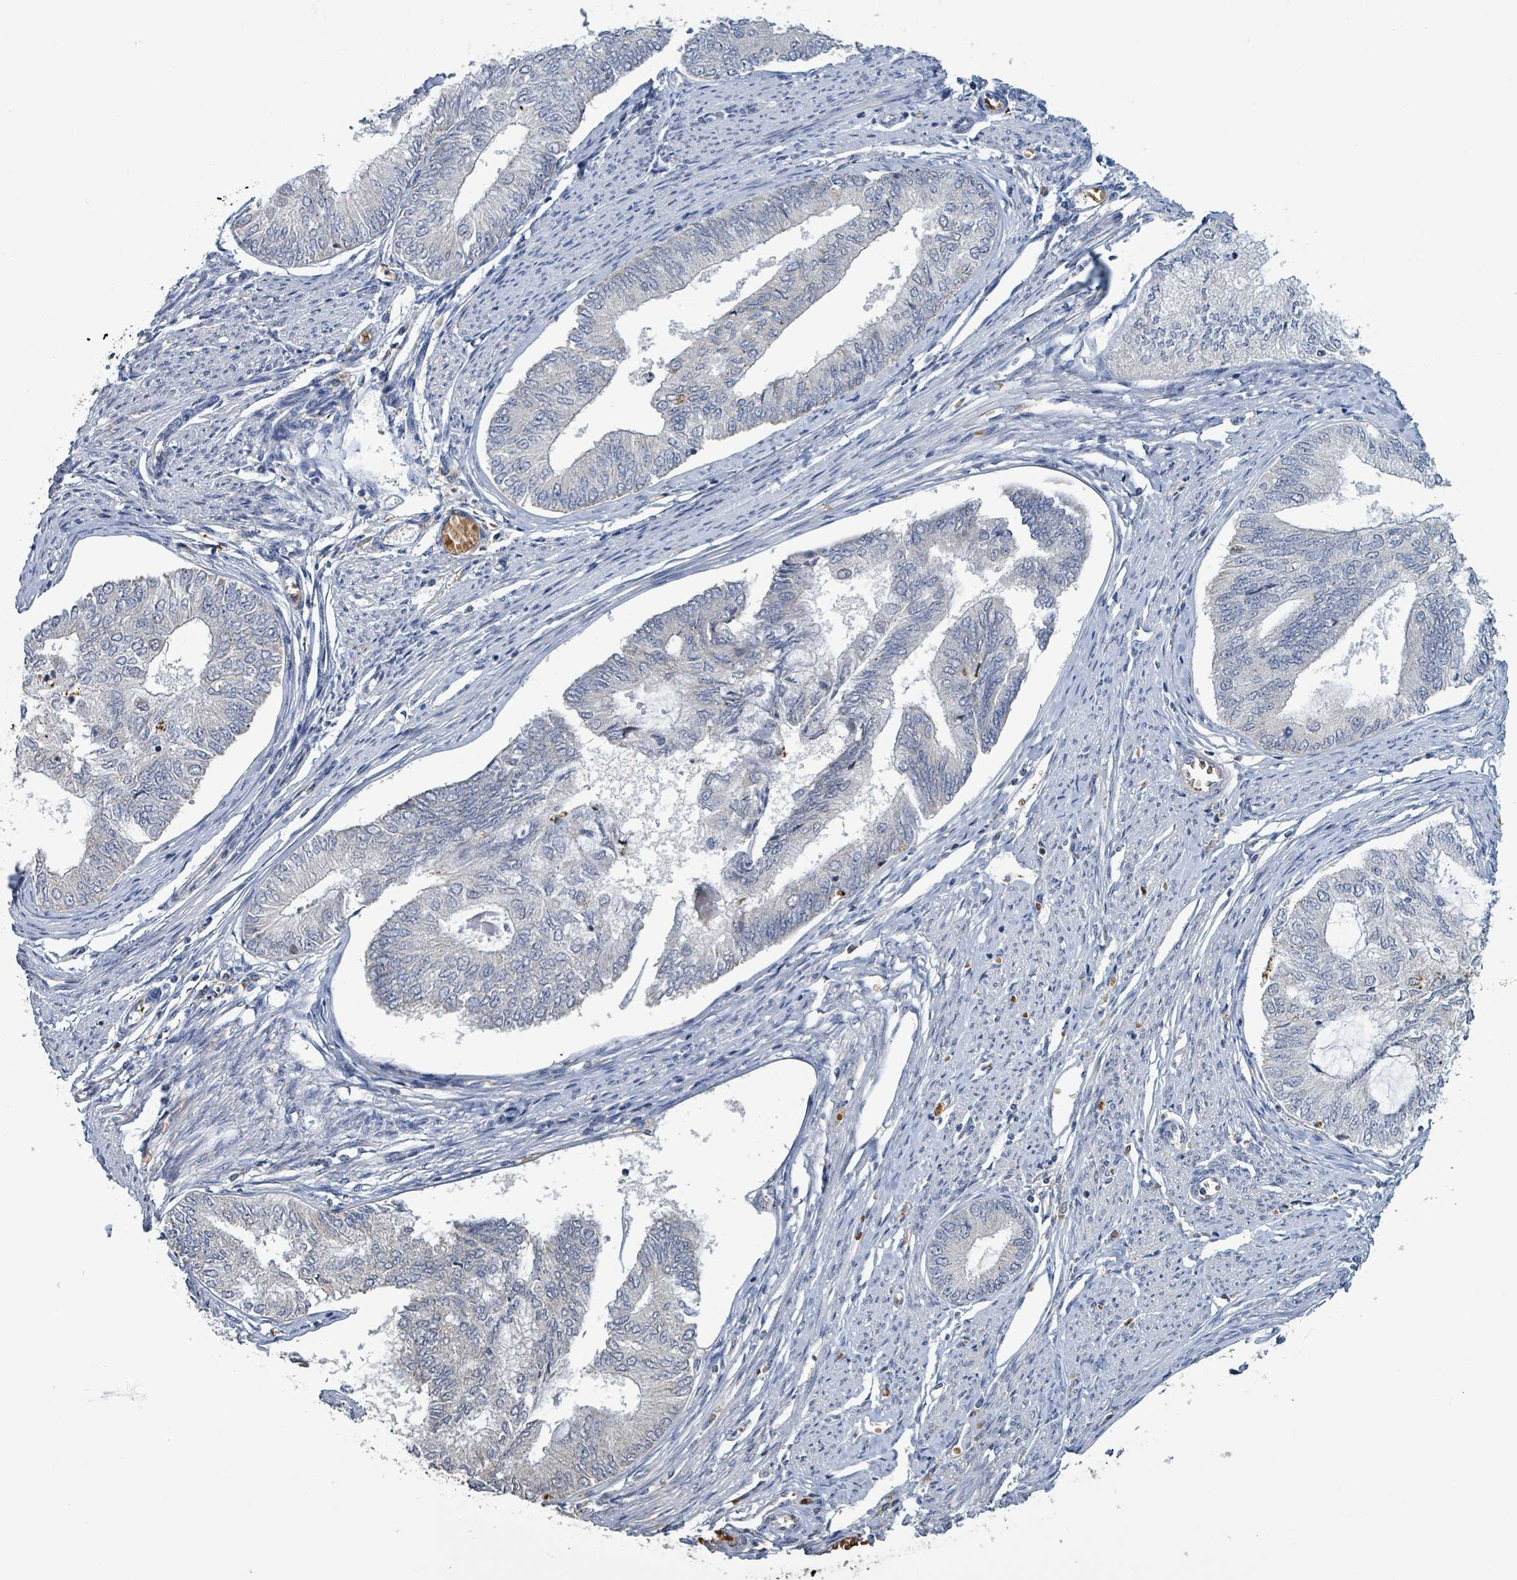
{"staining": {"intensity": "weak", "quantity": "<25%", "location": "cytoplasmic/membranous"}, "tissue": "endometrial cancer", "cell_type": "Tumor cells", "image_type": "cancer", "snomed": [{"axis": "morphology", "description": "Adenocarcinoma, NOS"}, {"axis": "topography", "description": "Endometrium"}], "caption": "Immunohistochemical staining of endometrial adenocarcinoma demonstrates no significant staining in tumor cells.", "gene": "SEBOX", "patient": {"sex": "female", "age": 68}}